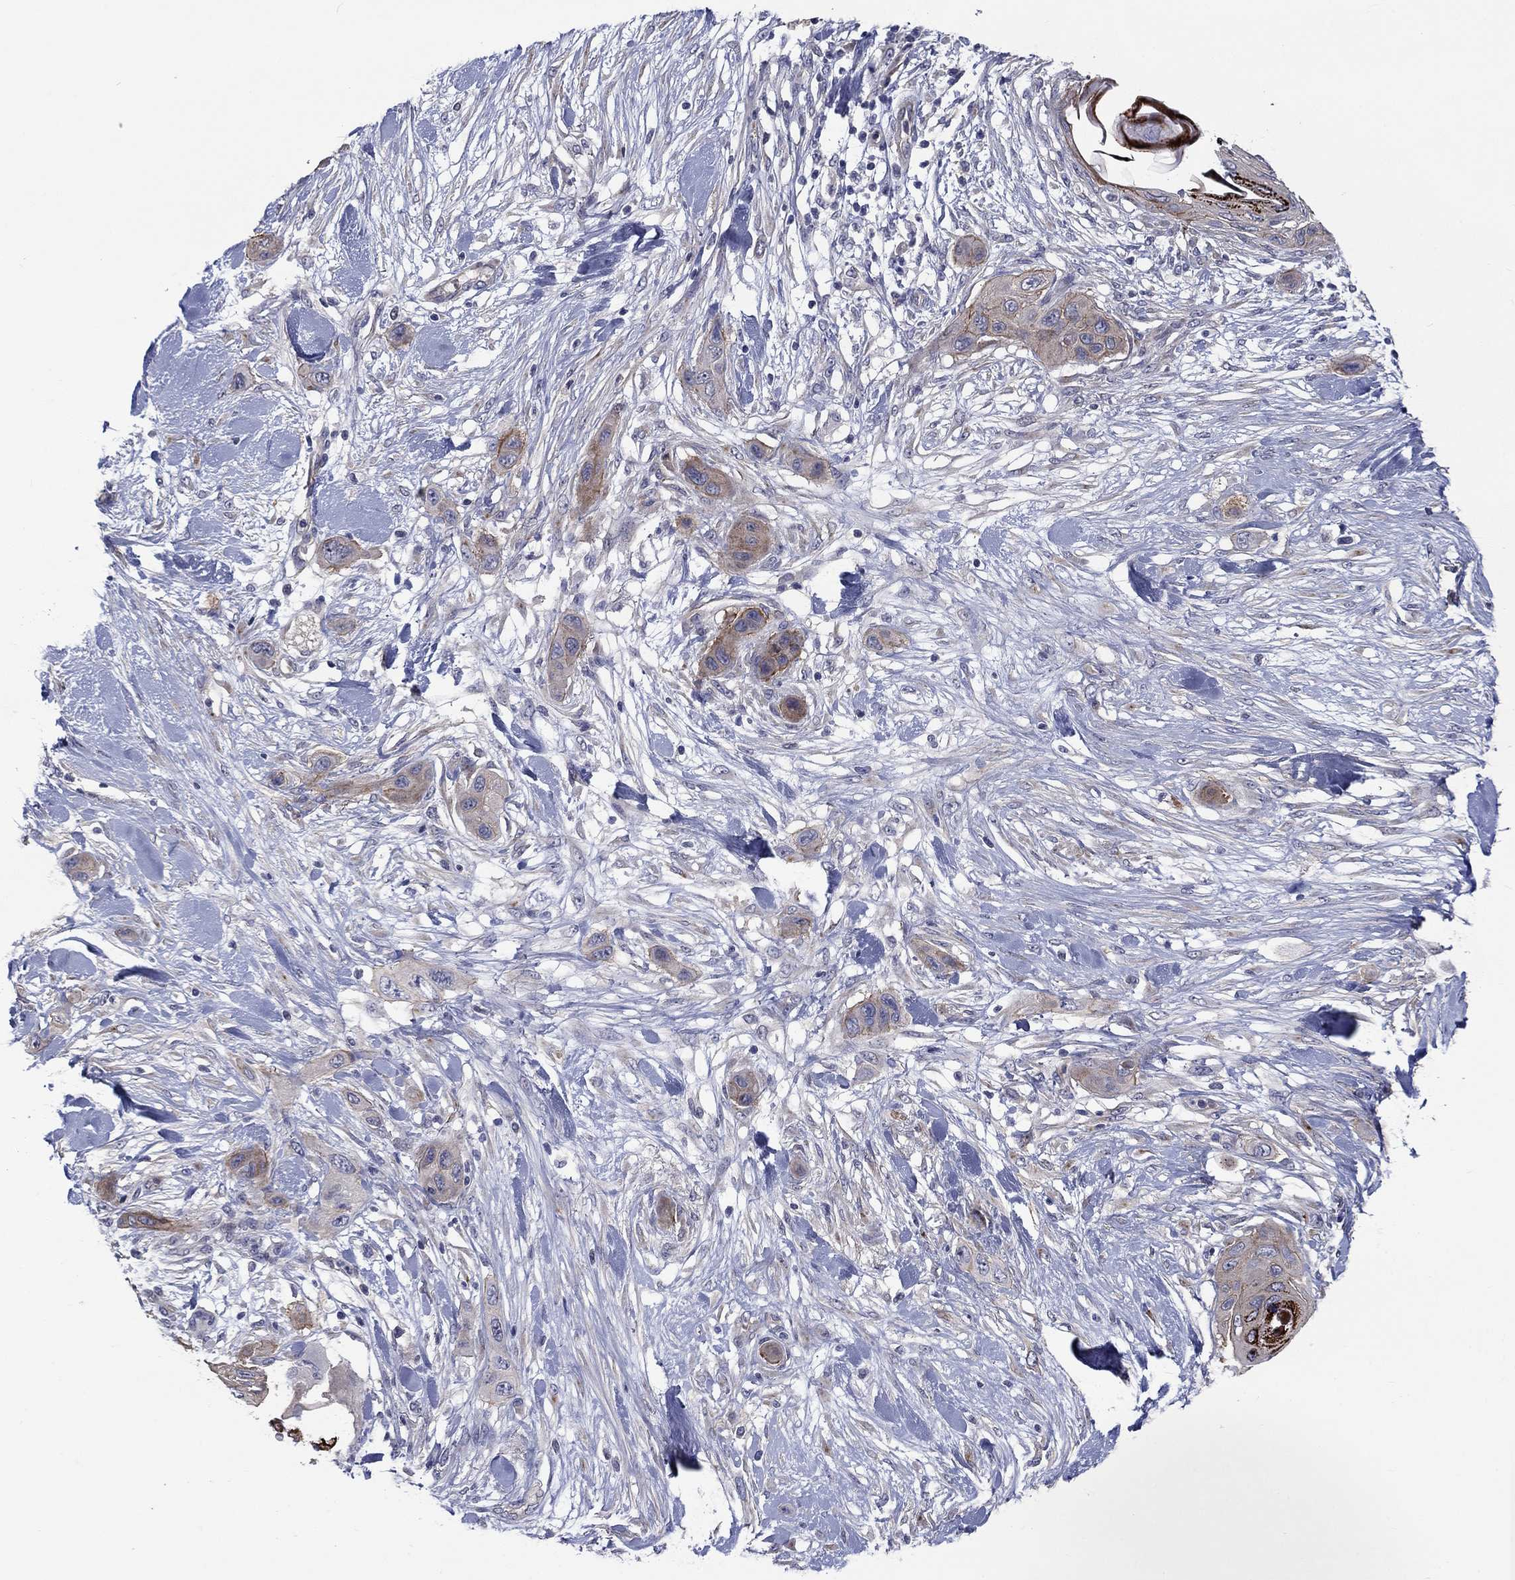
{"staining": {"intensity": "moderate", "quantity": "<25%", "location": "cytoplasmic/membranous"}, "tissue": "skin cancer", "cell_type": "Tumor cells", "image_type": "cancer", "snomed": [{"axis": "morphology", "description": "Squamous cell carcinoma, NOS"}, {"axis": "topography", "description": "Skin"}], "caption": "Skin squamous cell carcinoma stained for a protein reveals moderate cytoplasmic/membranous positivity in tumor cells.", "gene": "SLC1A1", "patient": {"sex": "male", "age": 79}}